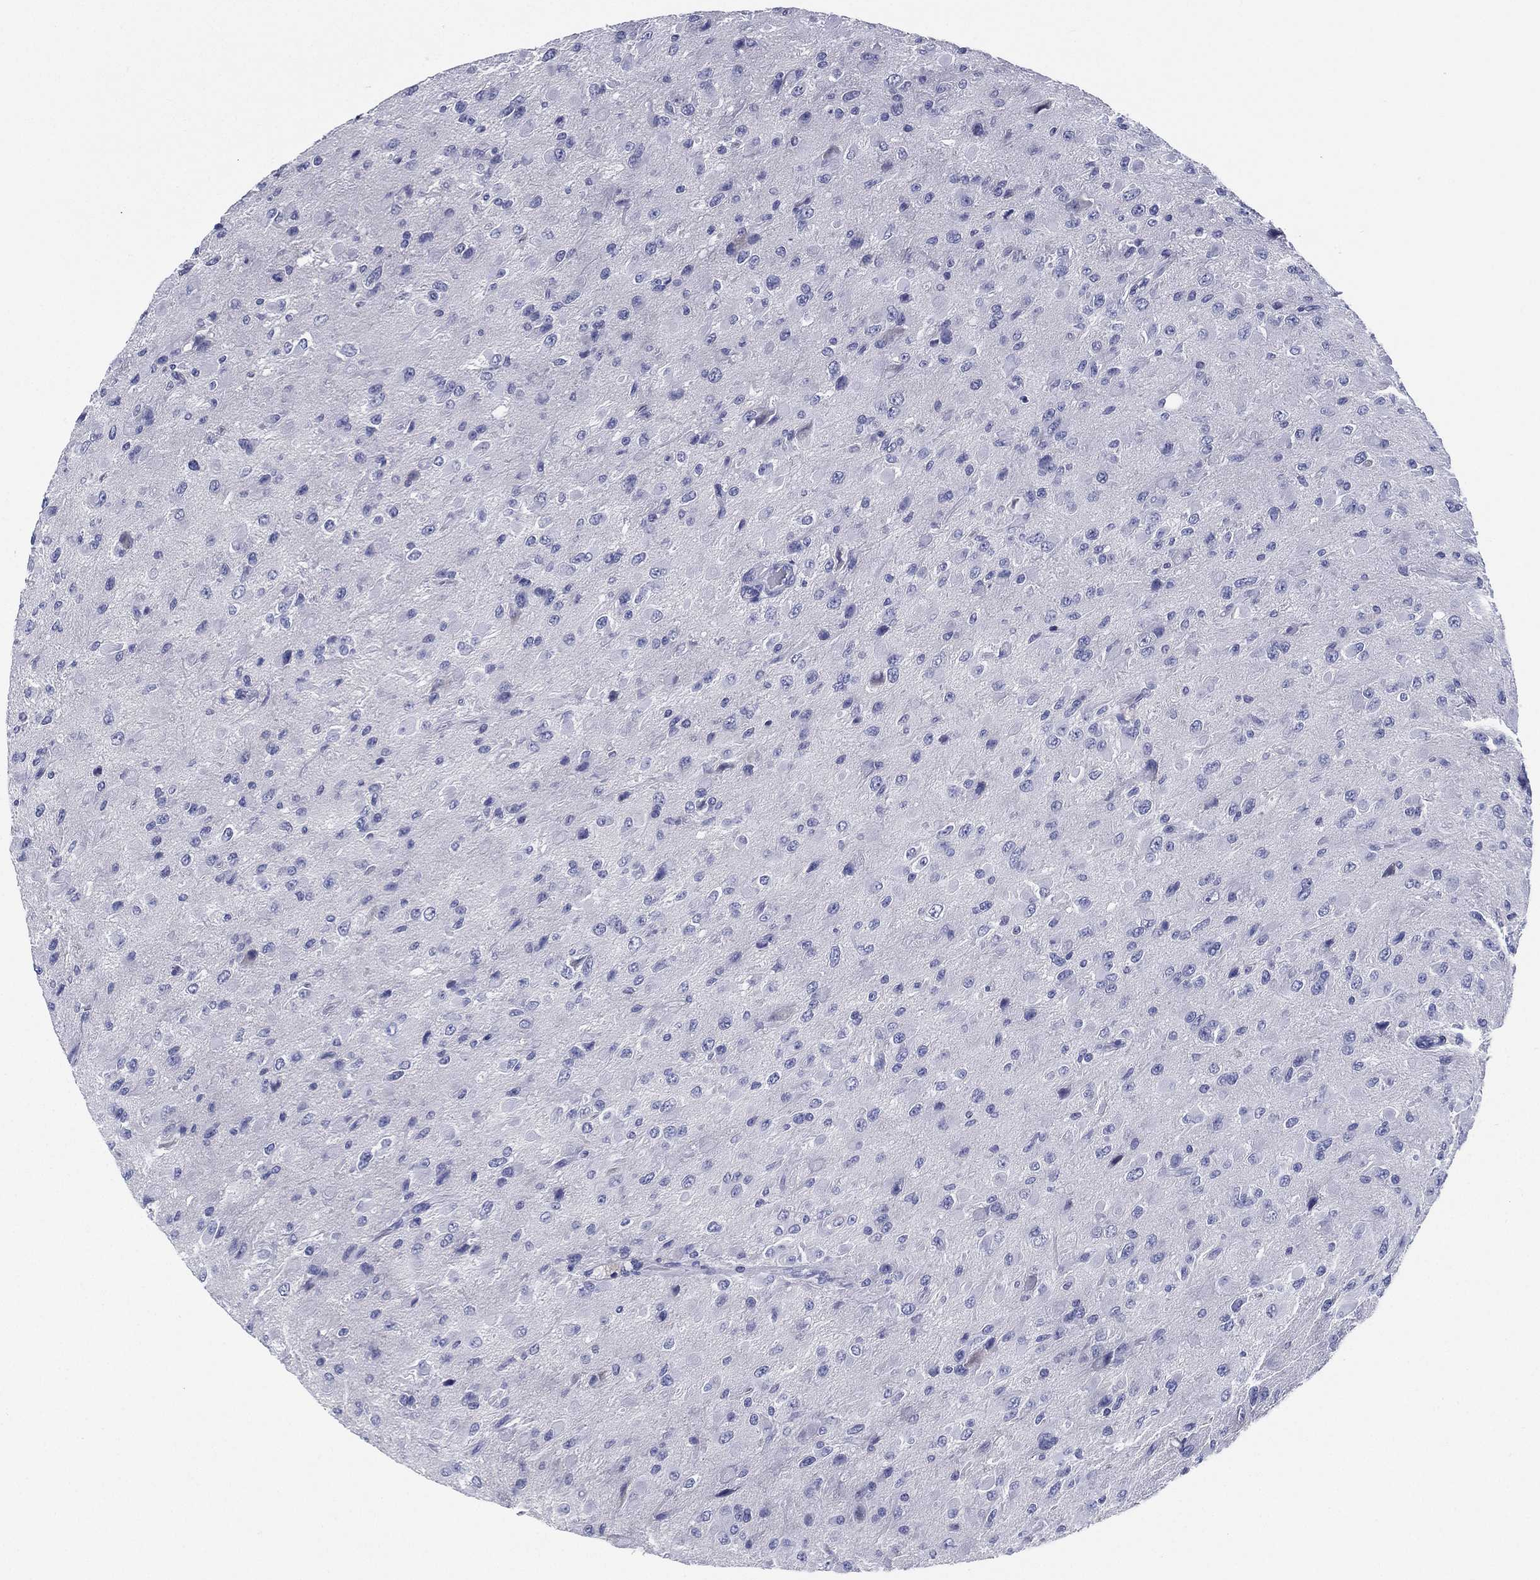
{"staining": {"intensity": "negative", "quantity": "none", "location": "none"}, "tissue": "glioma", "cell_type": "Tumor cells", "image_type": "cancer", "snomed": [{"axis": "morphology", "description": "Glioma, malignant, High grade"}, {"axis": "topography", "description": "Cerebral cortex"}], "caption": "IHC histopathology image of human glioma stained for a protein (brown), which reveals no positivity in tumor cells. (DAB immunohistochemistry visualized using brightfield microscopy, high magnification).", "gene": "RSPH4A", "patient": {"sex": "male", "age": 35}}